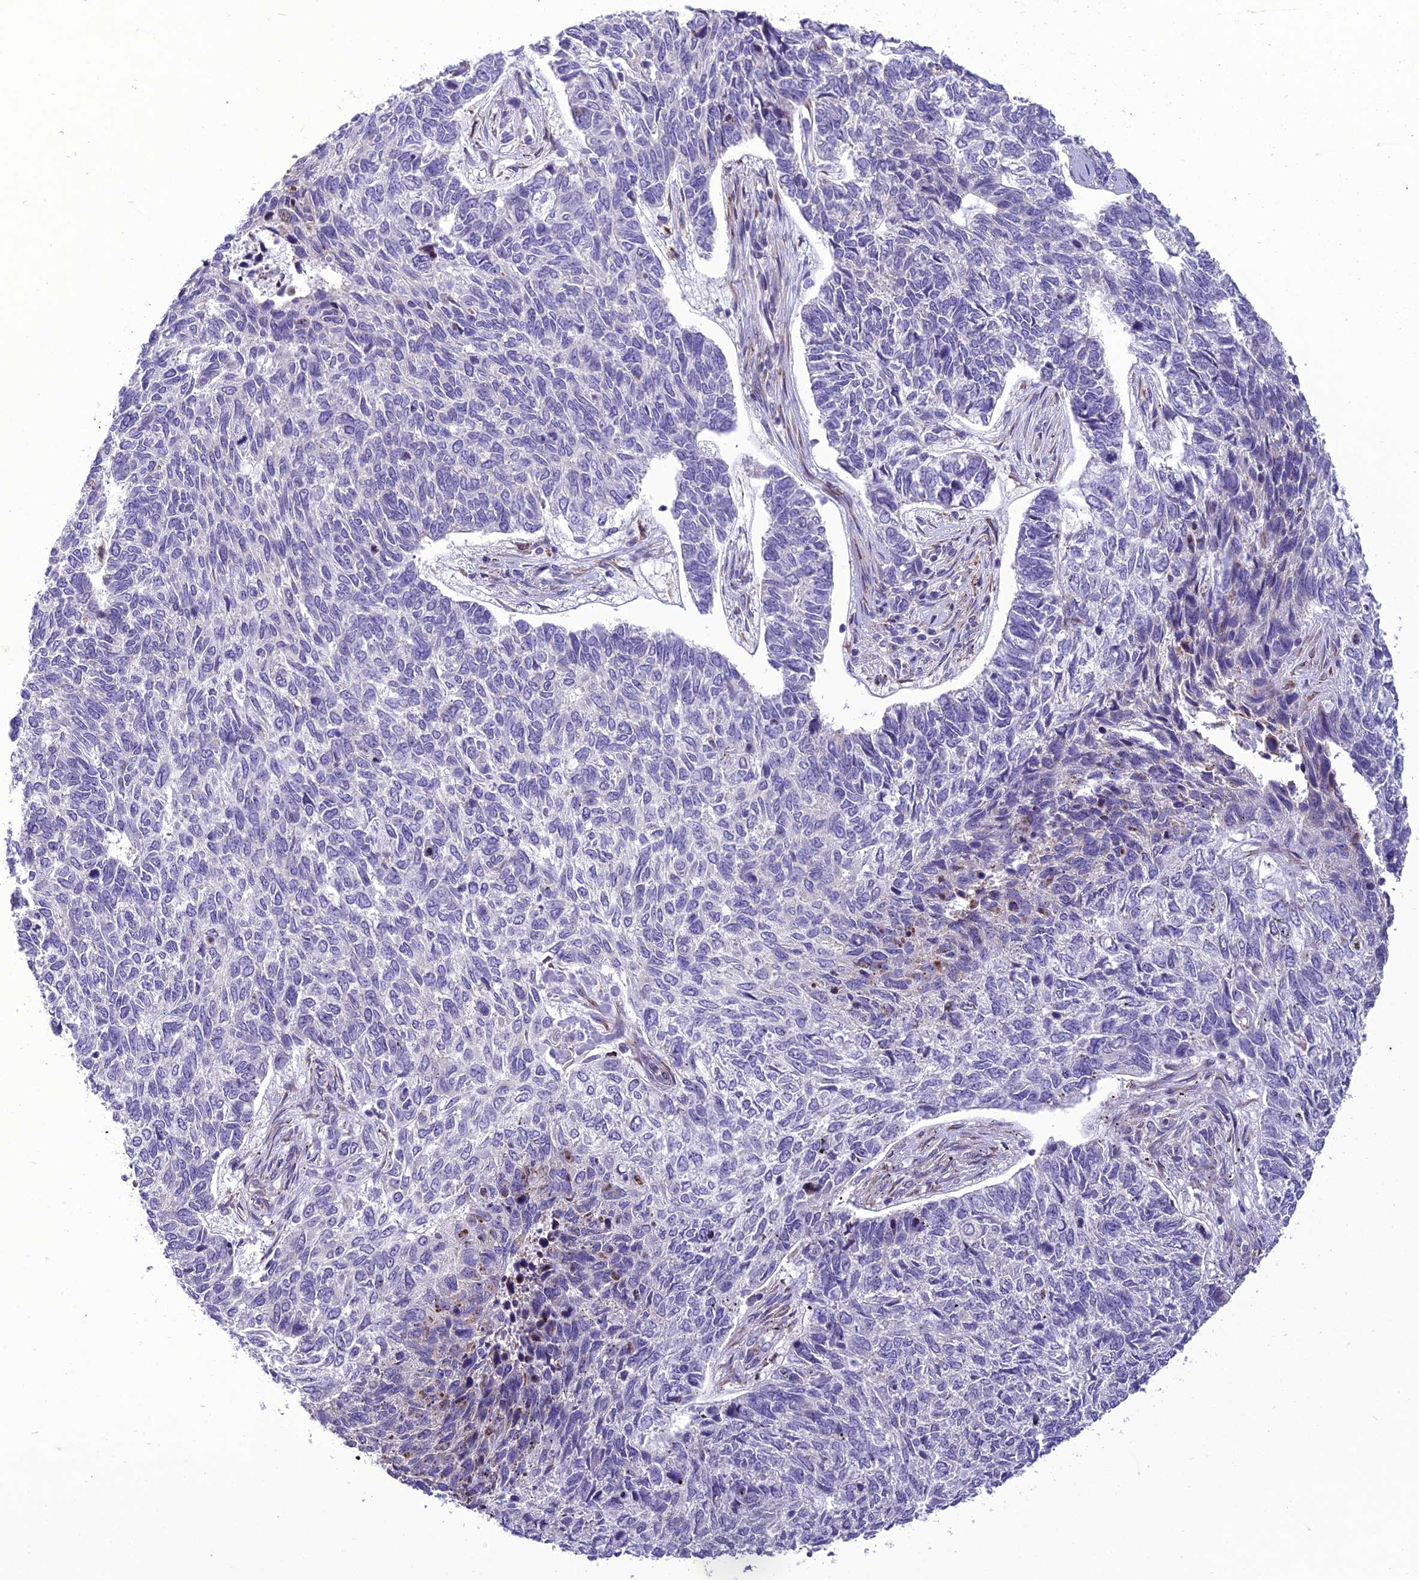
{"staining": {"intensity": "negative", "quantity": "none", "location": "none"}, "tissue": "skin cancer", "cell_type": "Tumor cells", "image_type": "cancer", "snomed": [{"axis": "morphology", "description": "Basal cell carcinoma"}, {"axis": "topography", "description": "Skin"}], "caption": "IHC image of skin basal cell carcinoma stained for a protein (brown), which displays no staining in tumor cells.", "gene": "NEURL2", "patient": {"sex": "female", "age": 65}}